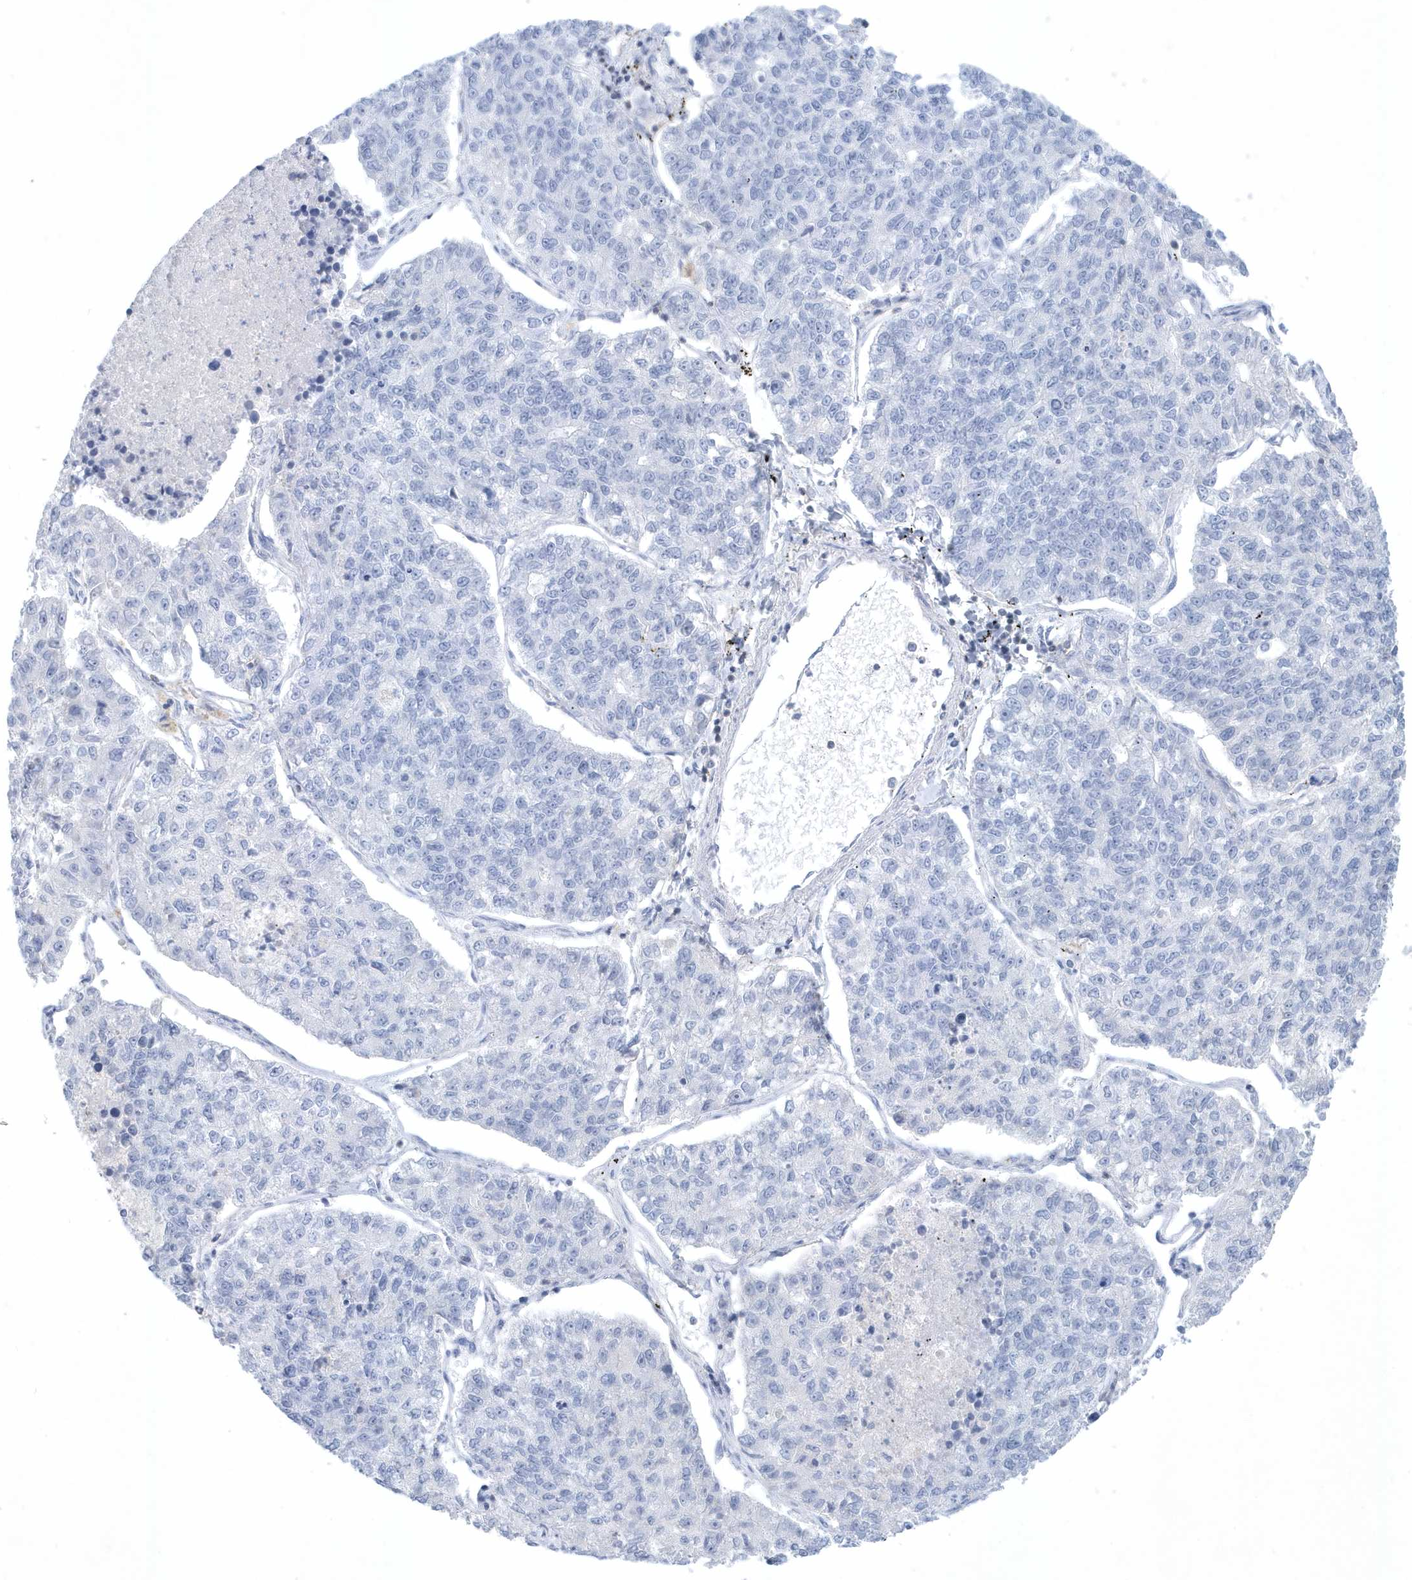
{"staining": {"intensity": "negative", "quantity": "none", "location": "none"}, "tissue": "lung cancer", "cell_type": "Tumor cells", "image_type": "cancer", "snomed": [{"axis": "morphology", "description": "Adenocarcinoma, NOS"}, {"axis": "topography", "description": "Lung"}], "caption": "DAB immunohistochemical staining of human lung adenocarcinoma shows no significant expression in tumor cells.", "gene": "PSD4", "patient": {"sex": "male", "age": 49}}